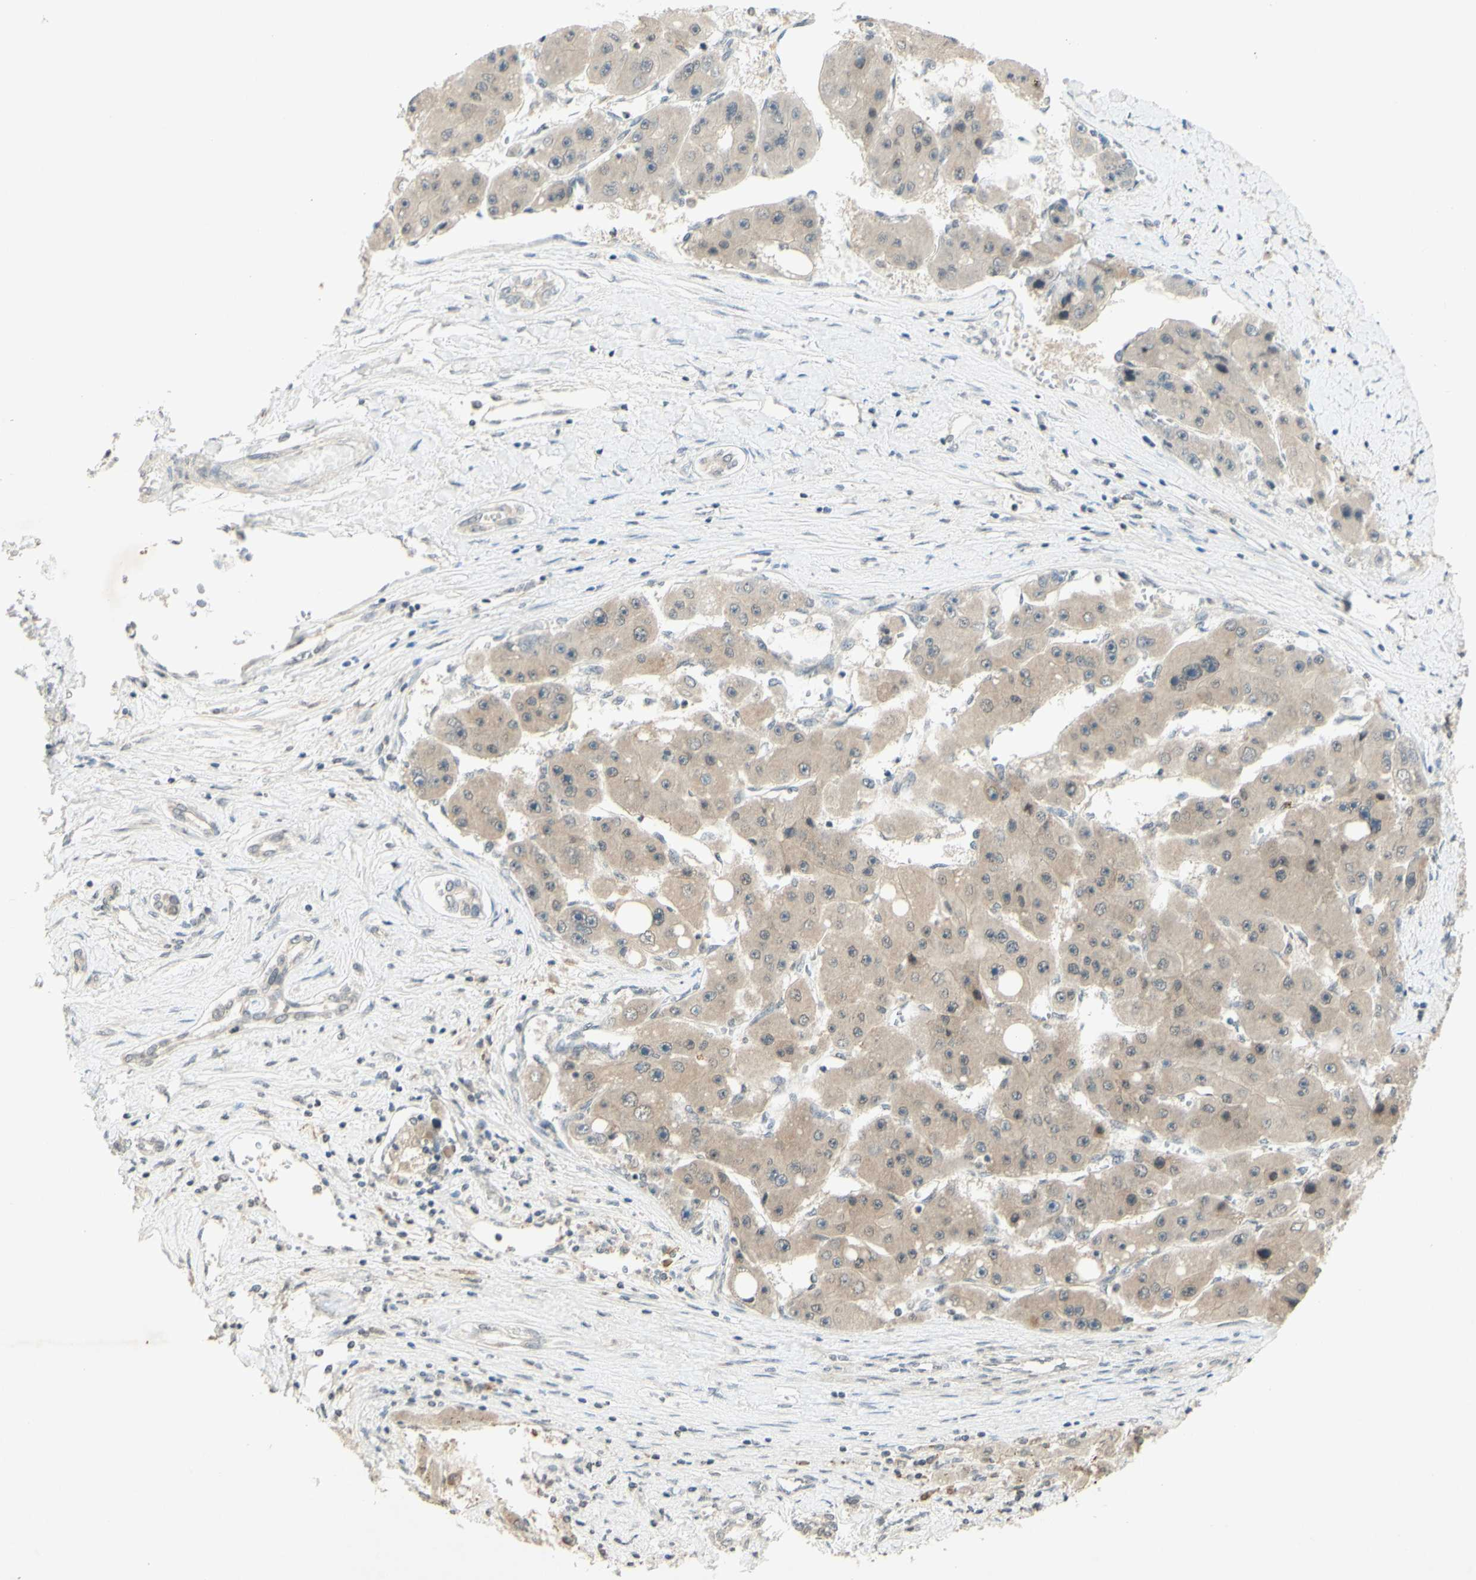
{"staining": {"intensity": "weak", "quantity": ">75%", "location": "cytoplasmic/membranous"}, "tissue": "liver cancer", "cell_type": "Tumor cells", "image_type": "cancer", "snomed": [{"axis": "morphology", "description": "Carcinoma, Hepatocellular, NOS"}, {"axis": "topography", "description": "Liver"}], "caption": "Liver cancer stained for a protein (brown) shows weak cytoplasmic/membranous positive staining in approximately >75% of tumor cells.", "gene": "GLI1", "patient": {"sex": "female", "age": 61}}